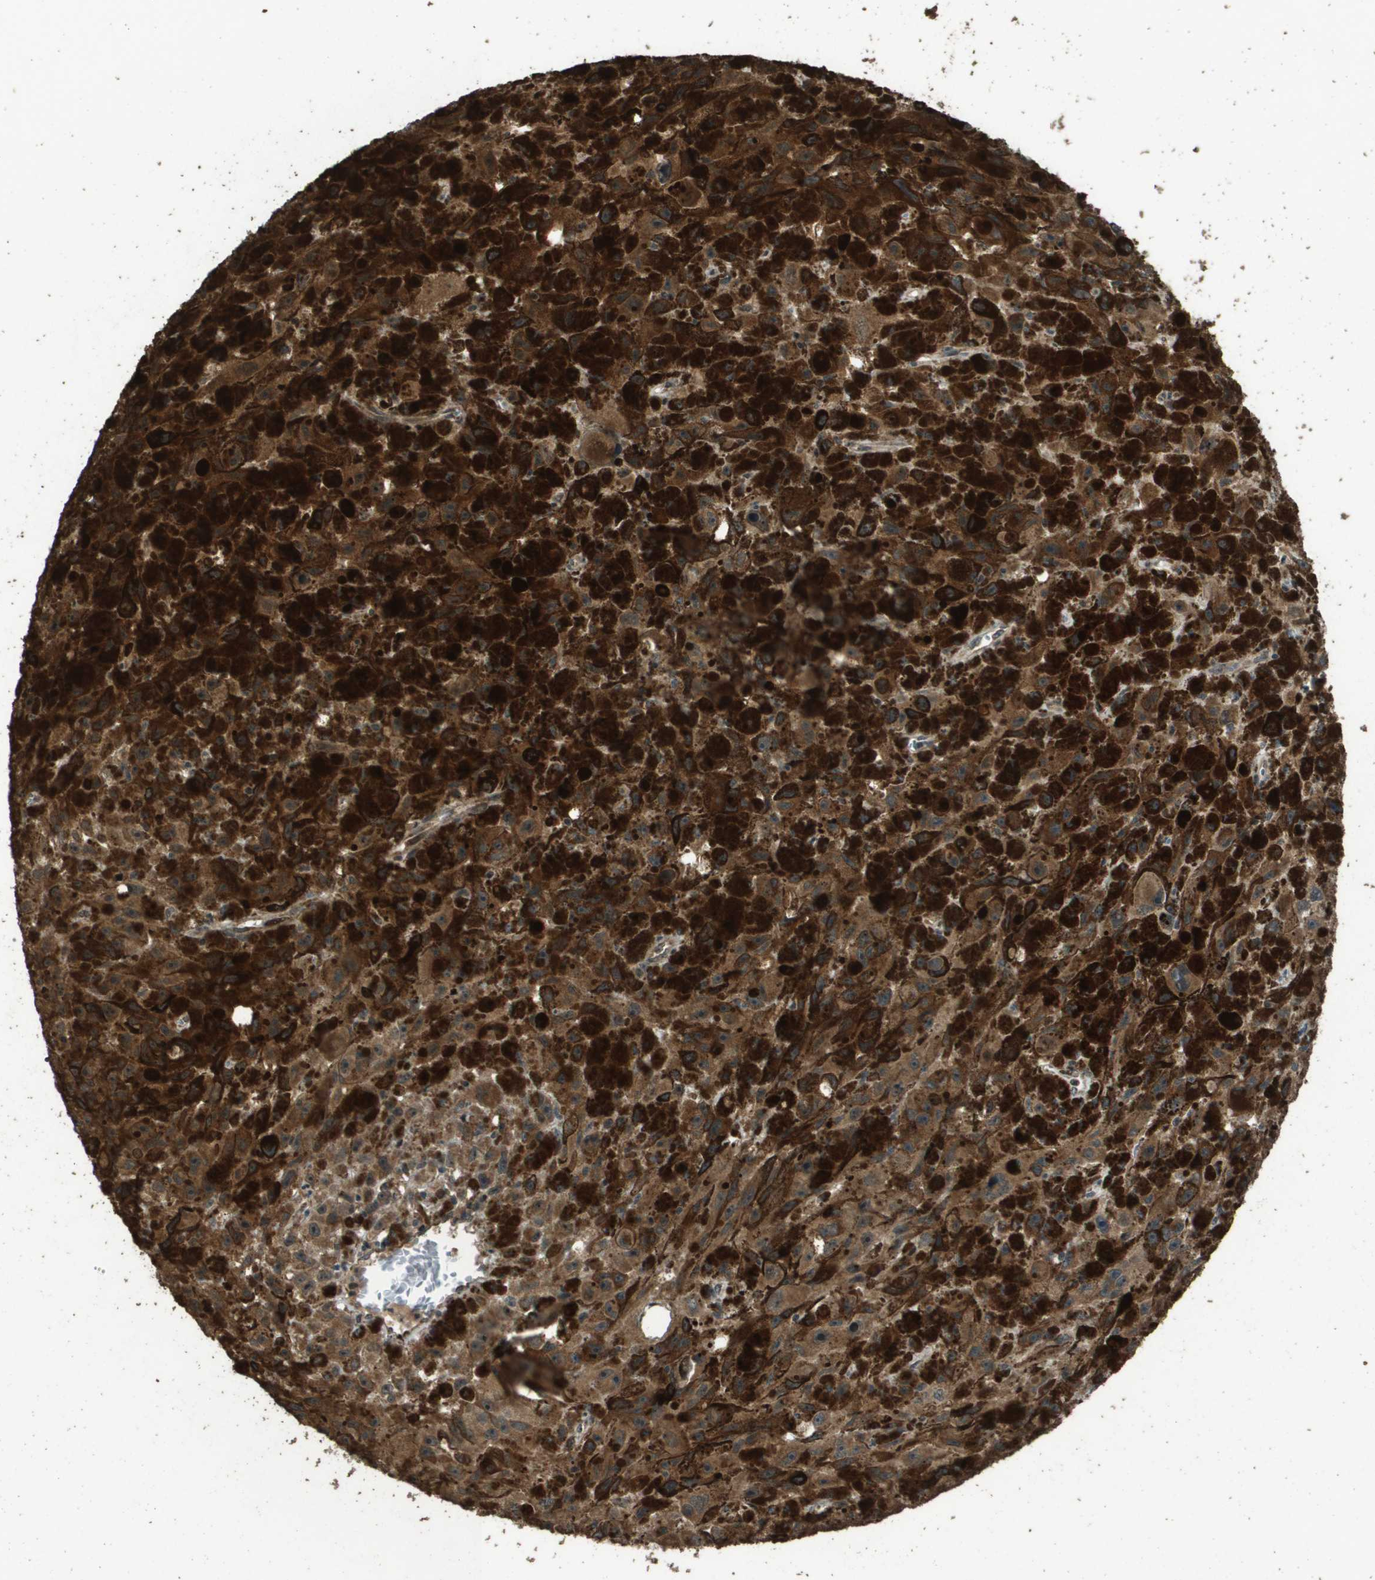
{"staining": {"intensity": "moderate", "quantity": ">75%", "location": "cytoplasmic/membranous"}, "tissue": "melanoma", "cell_type": "Tumor cells", "image_type": "cancer", "snomed": [{"axis": "morphology", "description": "Malignant melanoma, NOS"}, {"axis": "topography", "description": "Skin"}], "caption": "IHC histopathology image of human melanoma stained for a protein (brown), which demonstrates medium levels of moderate cytoplasmic/membranous expression in about >75% of tumor cells.", "gene": "FIG4", "patient": {"sex": "female", "age": 104}}